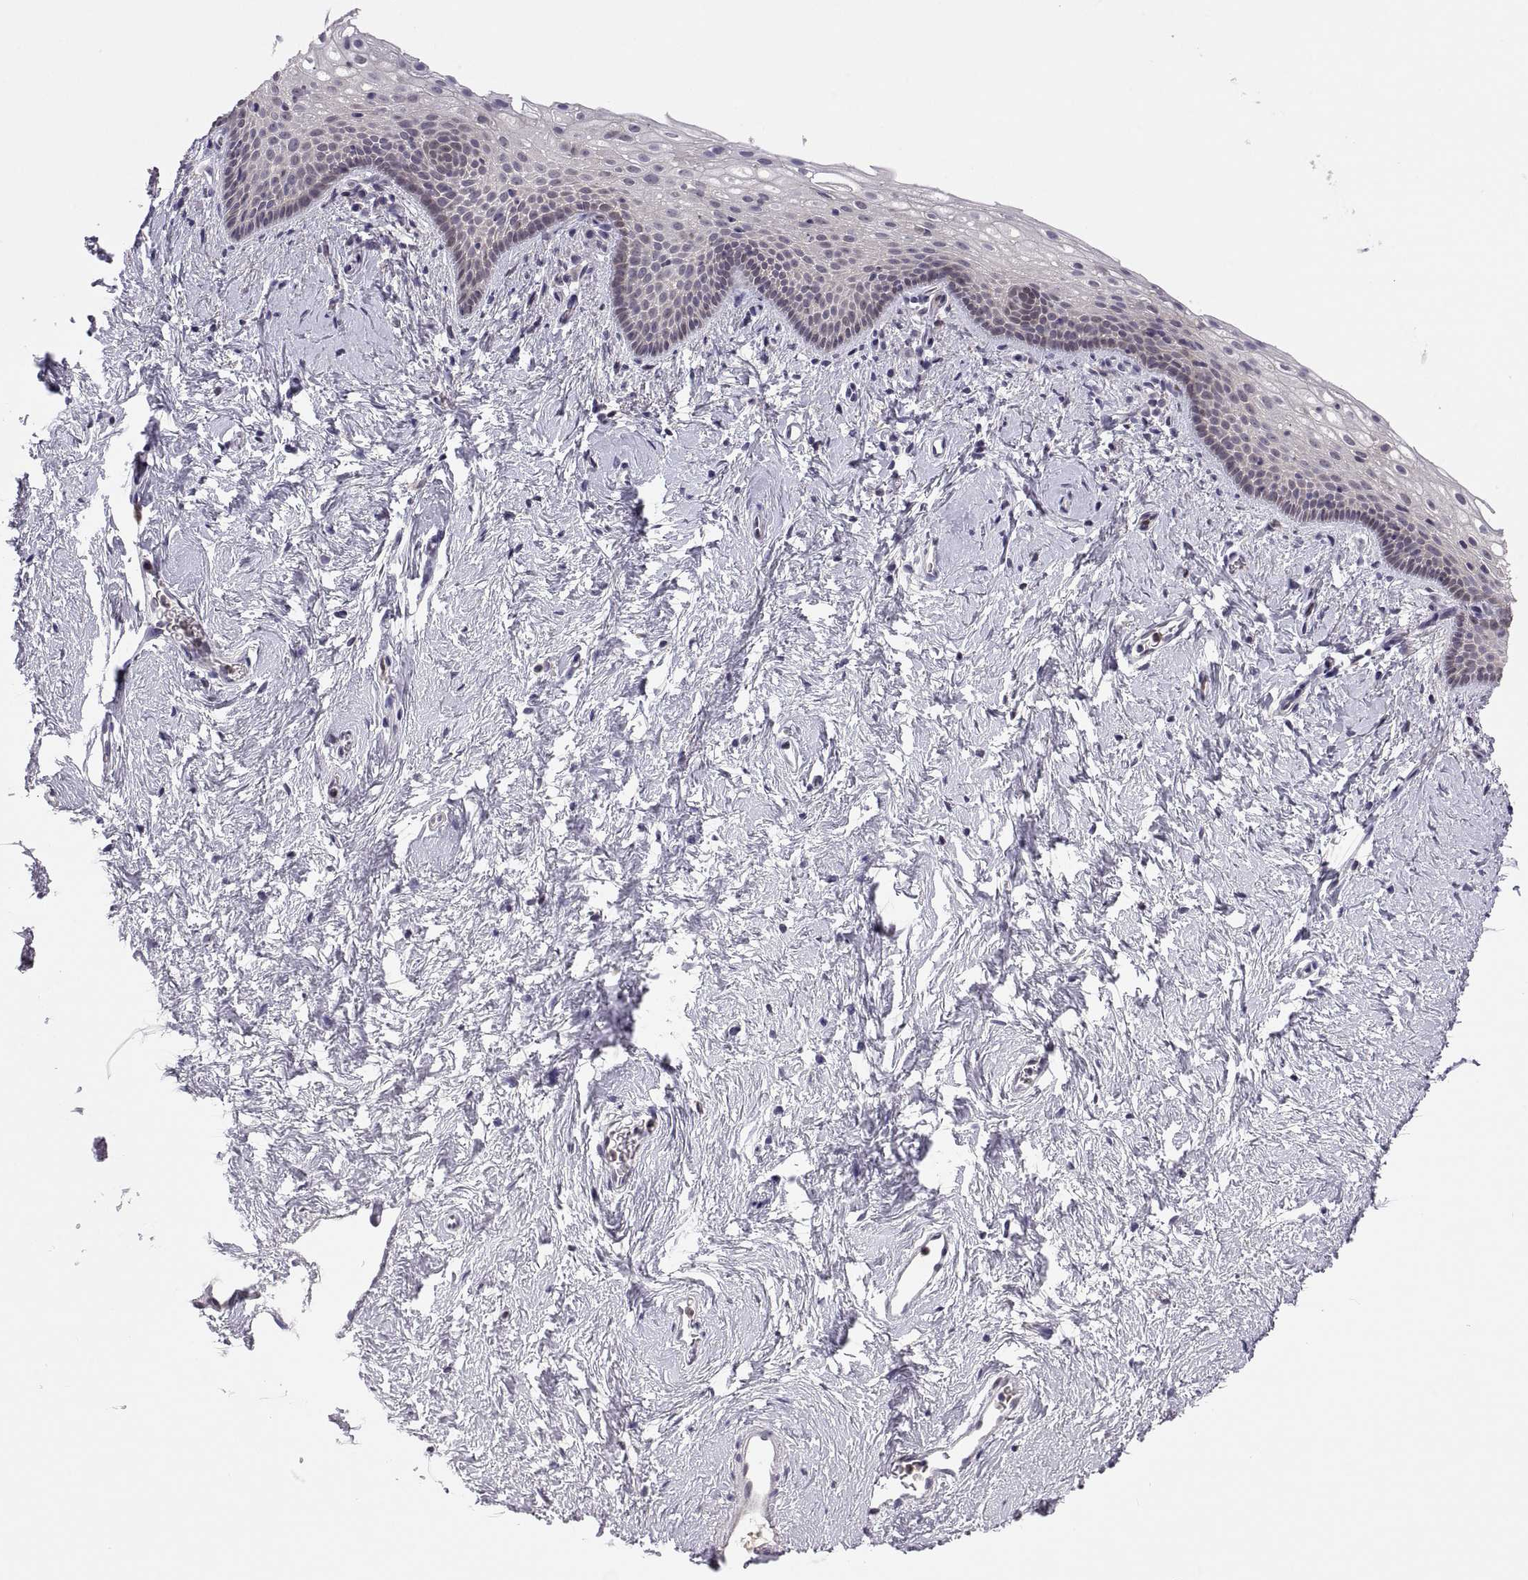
{"staining": {"intensity": "negative", "quantity": "none", "location": "none"}, "tissue": "vagina", "cell_type": "Squamous epithelial cells", "image_type": "normal", "snomed": [{"axis": "morphology", "description": "Normal tissue, NOS"}, {"axis": "topography", "description": "Vagina"}], "caption": "This is an immunohistochemistry photomicrograph of unremarkable human vagina. There is no positivity in squamous epithelial cells.", "gene": "FGF9", "patient": {"sex": "female", "age": 61}}